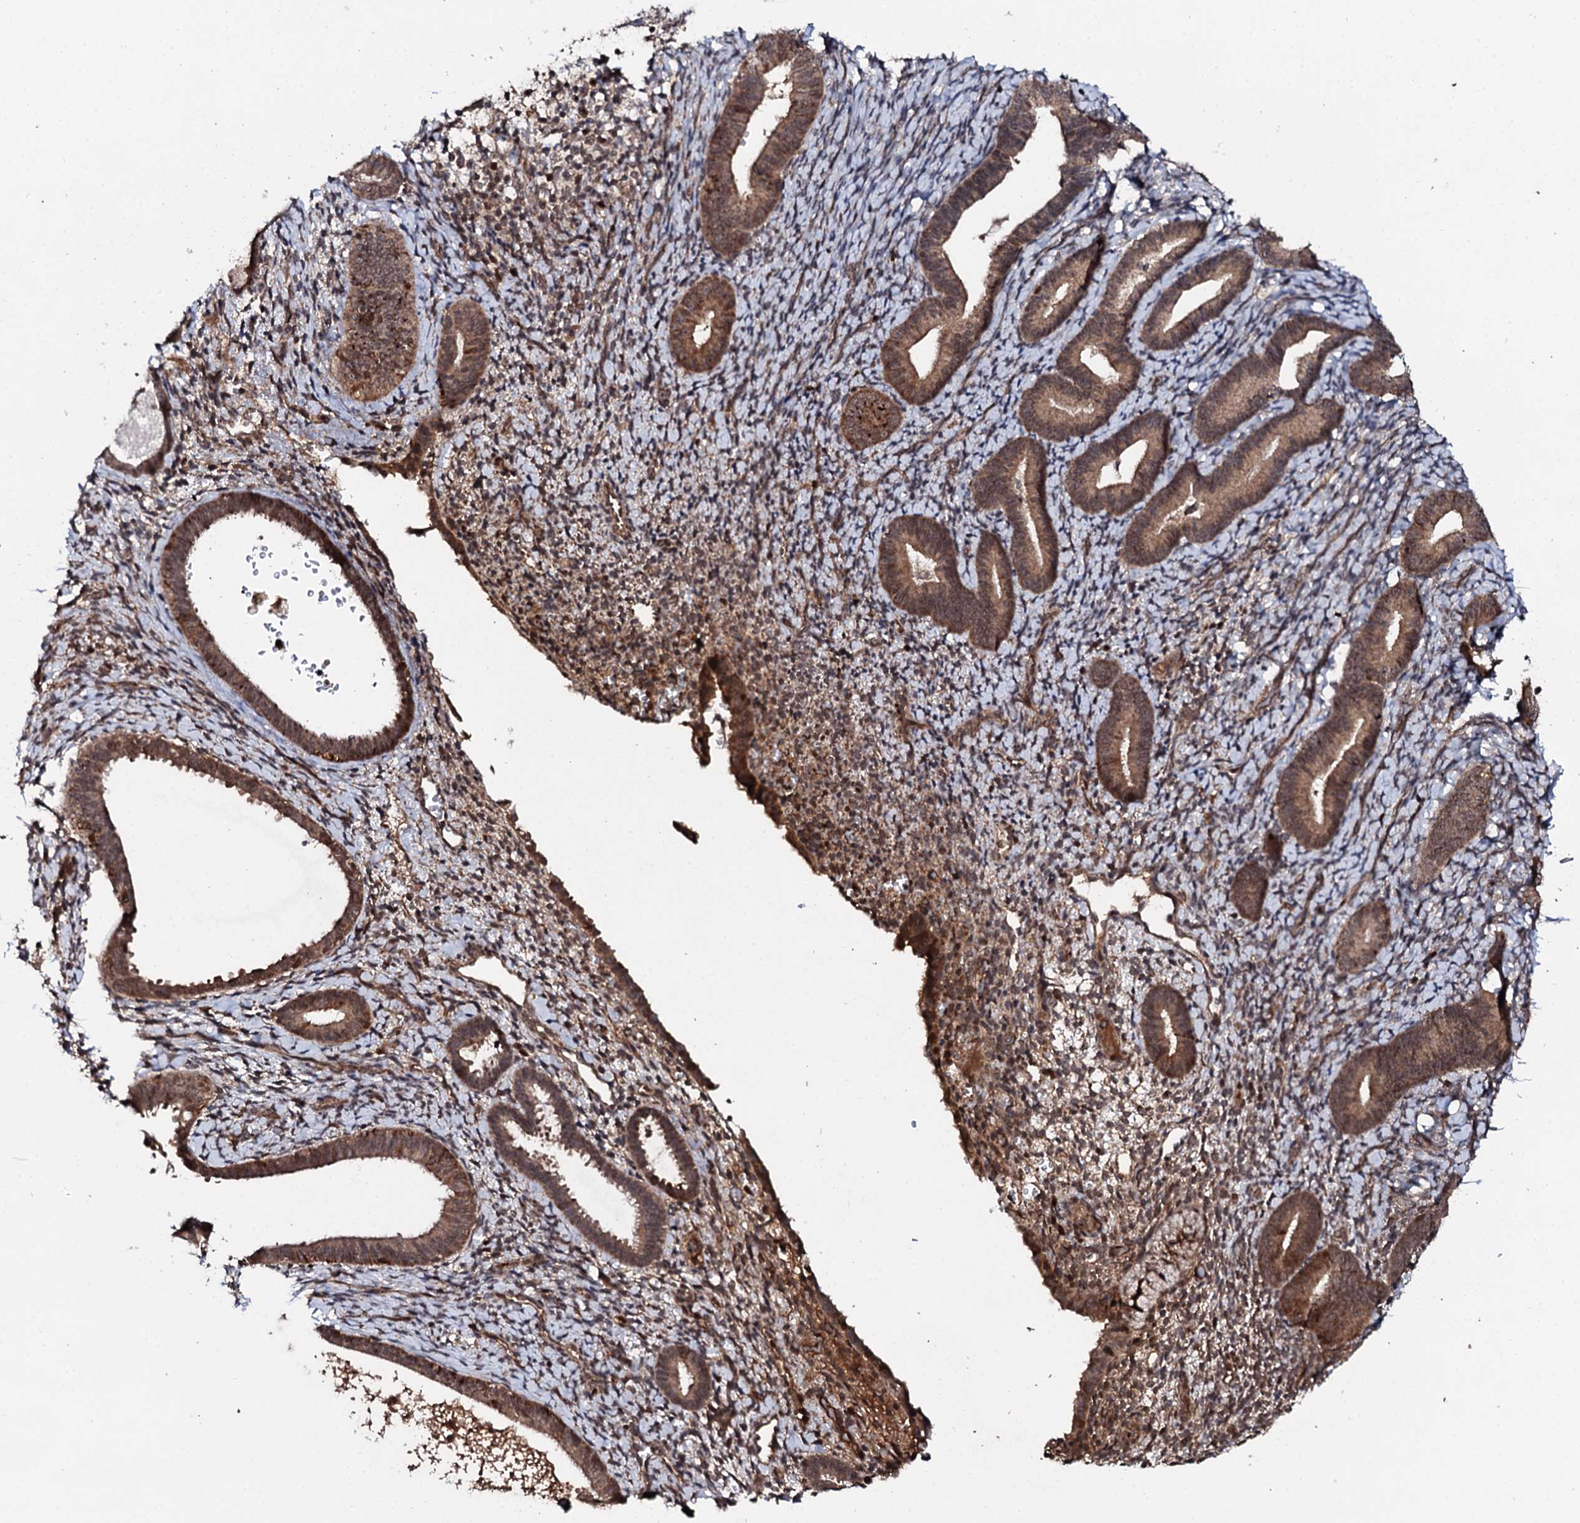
{"staining": {"intensity": "moderate", "quantity": "25%-75%", "location": "cytoplasmic/membranous"}, "tissue": "endometrium", "cell_type": "Cells in endometrial stroma", "image_type": "normal", "snomed": [{"axis": "morphology", "description": "Normal tissue, NOS"}, {"axis": "topography", "description": "Endometrium"}], "caption": "Protein analysis of unremarkable endometrium demonstrates moderate cytoplasmic/membranous expression in approximately 25%-75% of cells in endometrial stroma.", "gene": "FAM111A", "patient": {"sex": "female", "age": 65}}